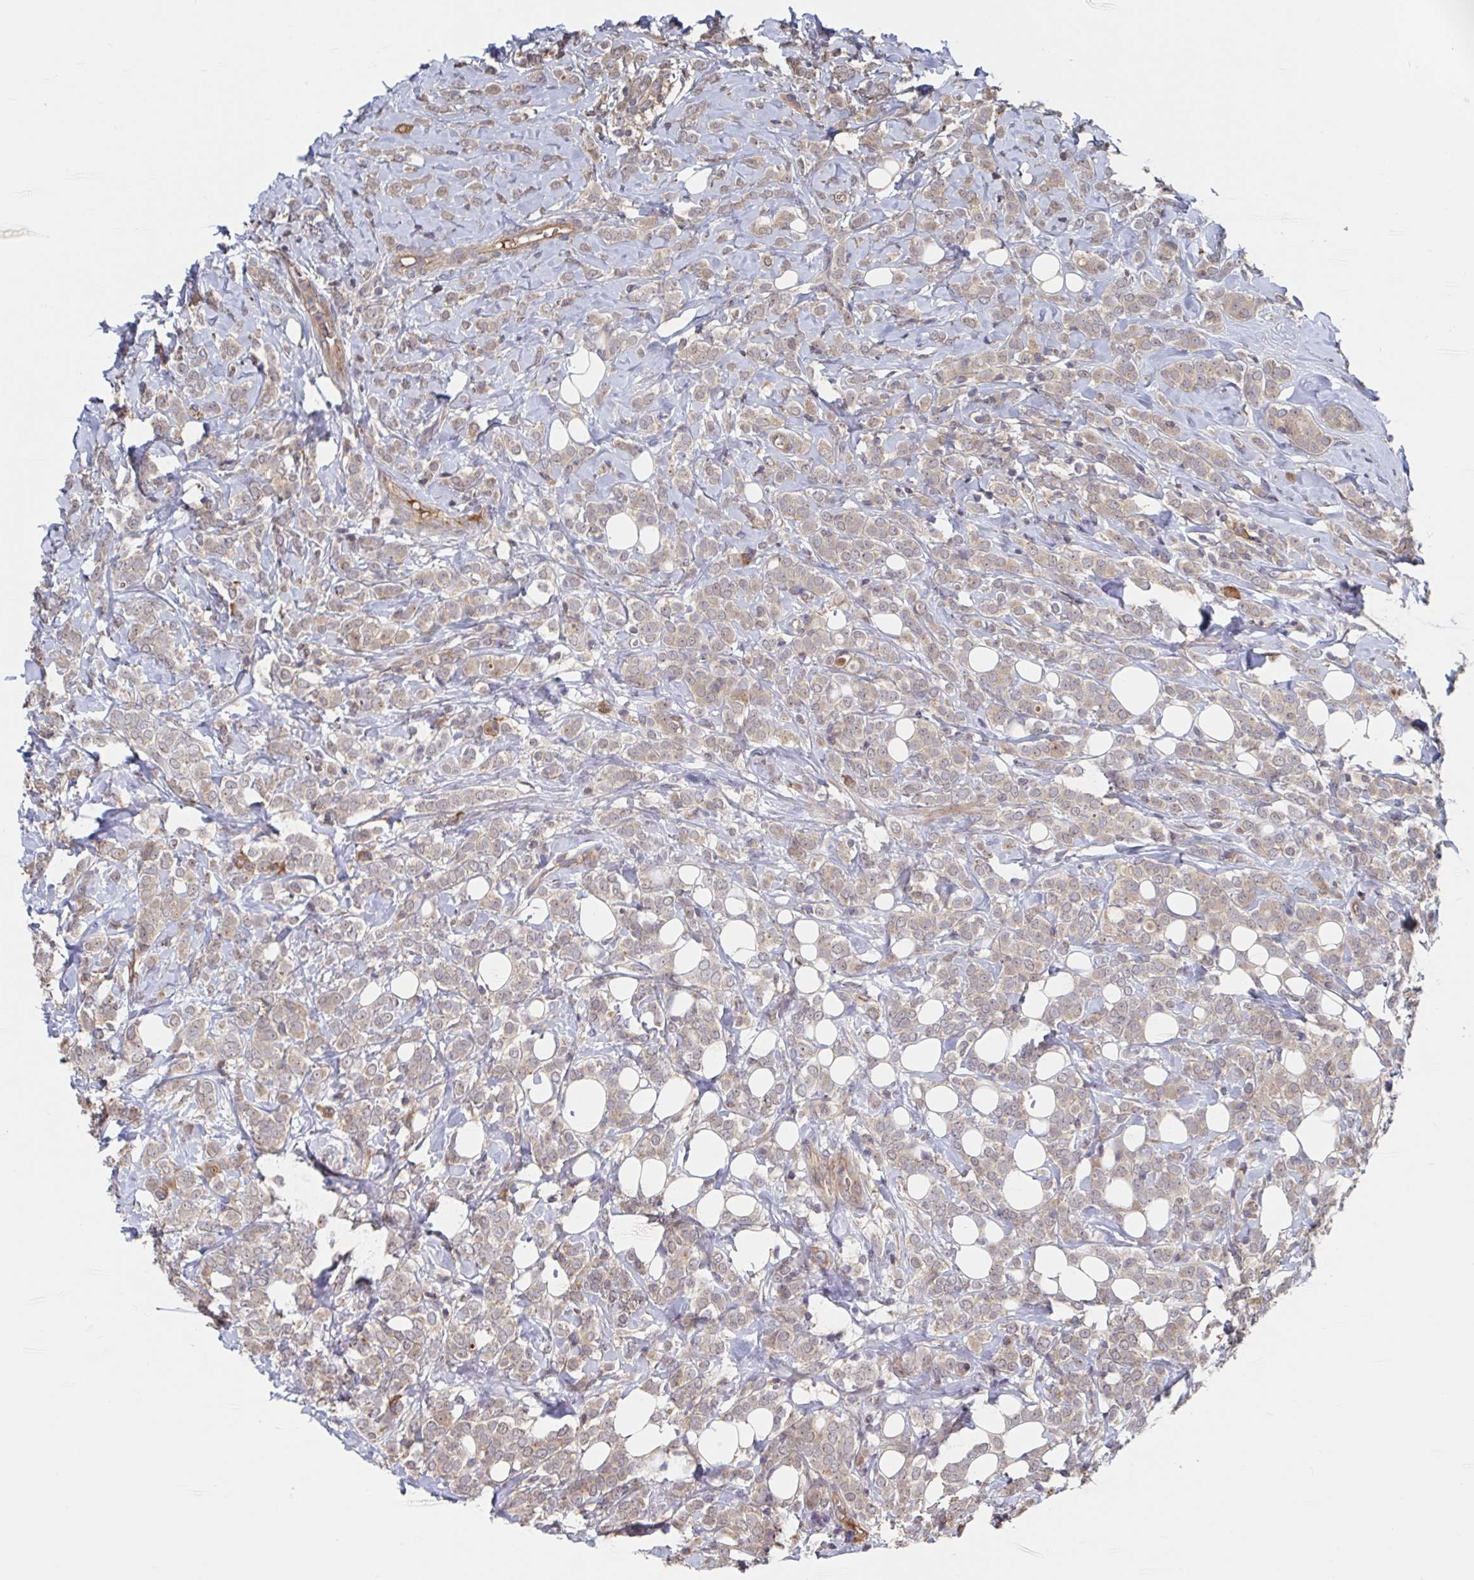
{"staining": {"intensity": "weak", "quantity": "25%-75%", "location": "cytoplasmic/membranous,nuclear"}, "tissue": "breast cancer", "cell_type": "Tumor cells", "image_type": "cancer", "snomed": [{"axis": "morphology", "description": "Lobular carcinoma"}, {"axis": "topography", "description": "Breast"}], "caption": "Immunohistochemistry (IHC) staining of breast cancer (lobular carcinoma), which exhibits low levels of weak cytoplasmic/membranous and nuclear positivity in about 25%-75% of tumor cells indicating weak cytoplasmic/membranous and nuclear protein staining. The staining was performed using DAB (brown) for protein detection and nuclei were counterstained in hematoxylin (blue).", "gene": "DHRS12", "patient": {"sex": "female", "age": 49}}